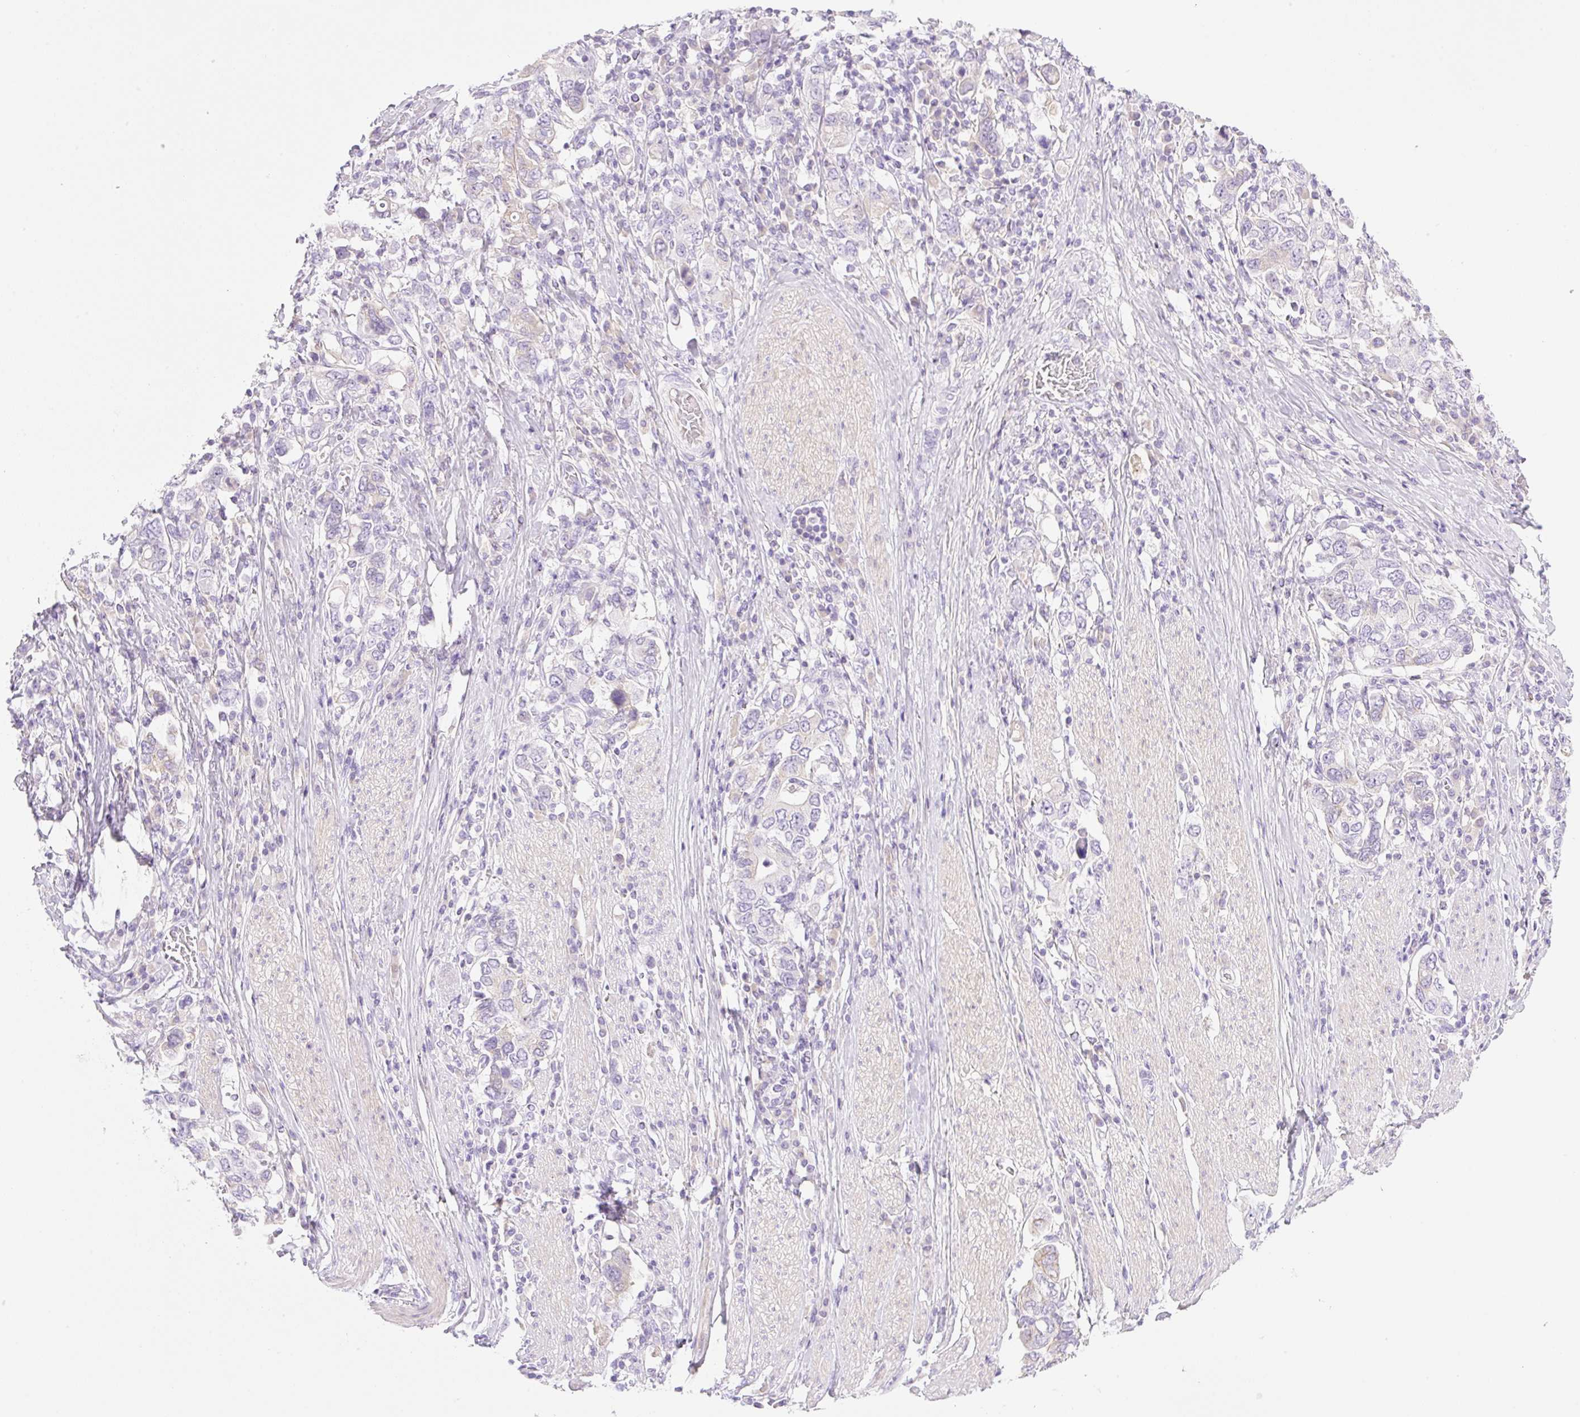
{"staining": {"intensity": "weak", "quantity": "<25%", "location": "cytoplasmic/membranous"}, "tissue": "stomach cancer", "cell_type": "Tumor cells", "image_type": "cancer", "snomed": [{"axis": "morphology", "description": "Adenocarcinoma, NOS"}, {"axis": "topography", "description": "Stomach, upper"}, {"axis": "topography", "description": "Stomach"}], "caption": "DAB (3,3'-diaminobenzidine) immunohistochemical staining of stomach cancer (adenocarcinoma) reveals no significant expression in tumor cells.", "gene": "PALM3", "patient": {"sex": "male", "age": 62}}